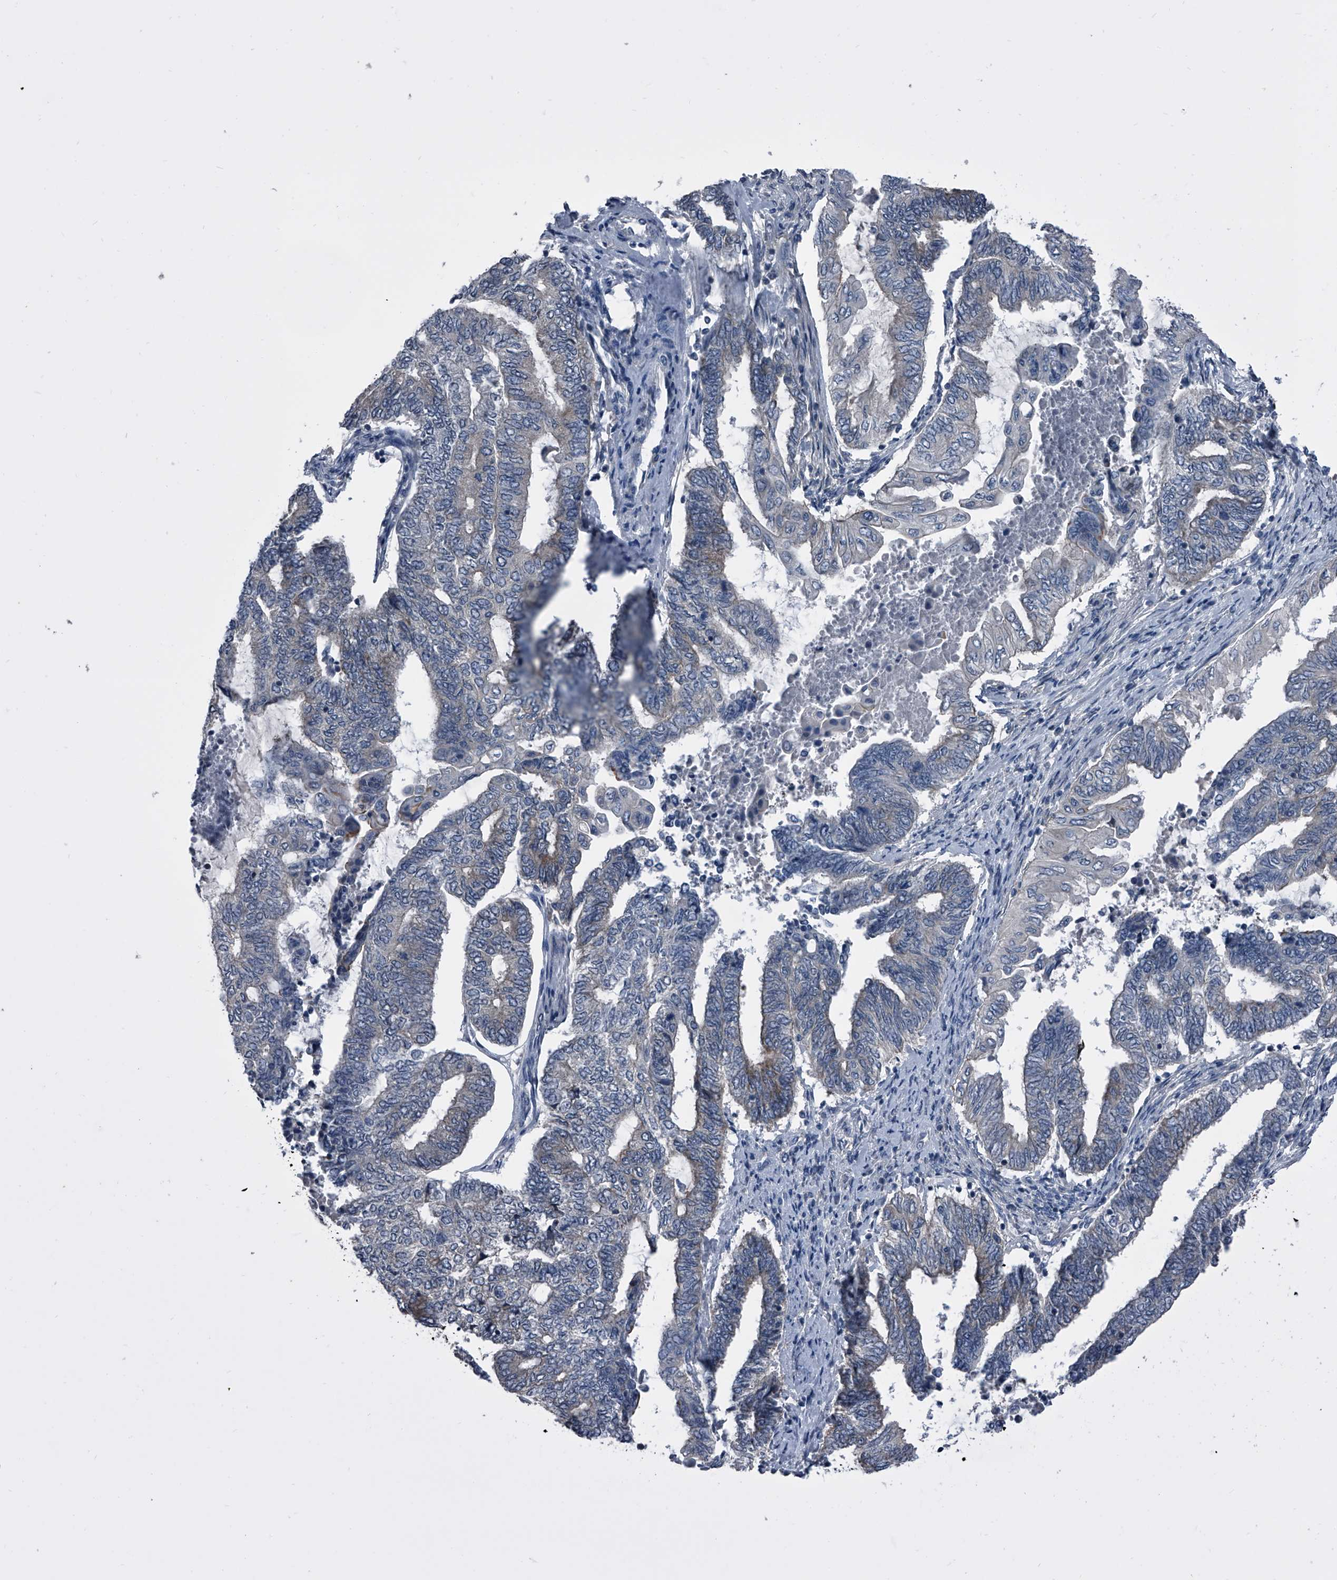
{"staining": {"intensity": "negative", "quantity": "none", "location": "none"}, "tissue": "endometrial cancer", "cell_type": "Tumor cells", "image_type": "cancer", "snomed": [{"axis": "morphology", "description": "Adenocarcinoma, NOS"}, {"axis": "topography", "description": "Uterus"}, {"axis": "topography", "description": "Endometrium"}], "caption": "Tumor cells are negative for protein expression in human endometrial cancer. Nuclei are stained in blue.", "gene": "PIP5K1A", "patient": {"sex": "female", "age": 70}}